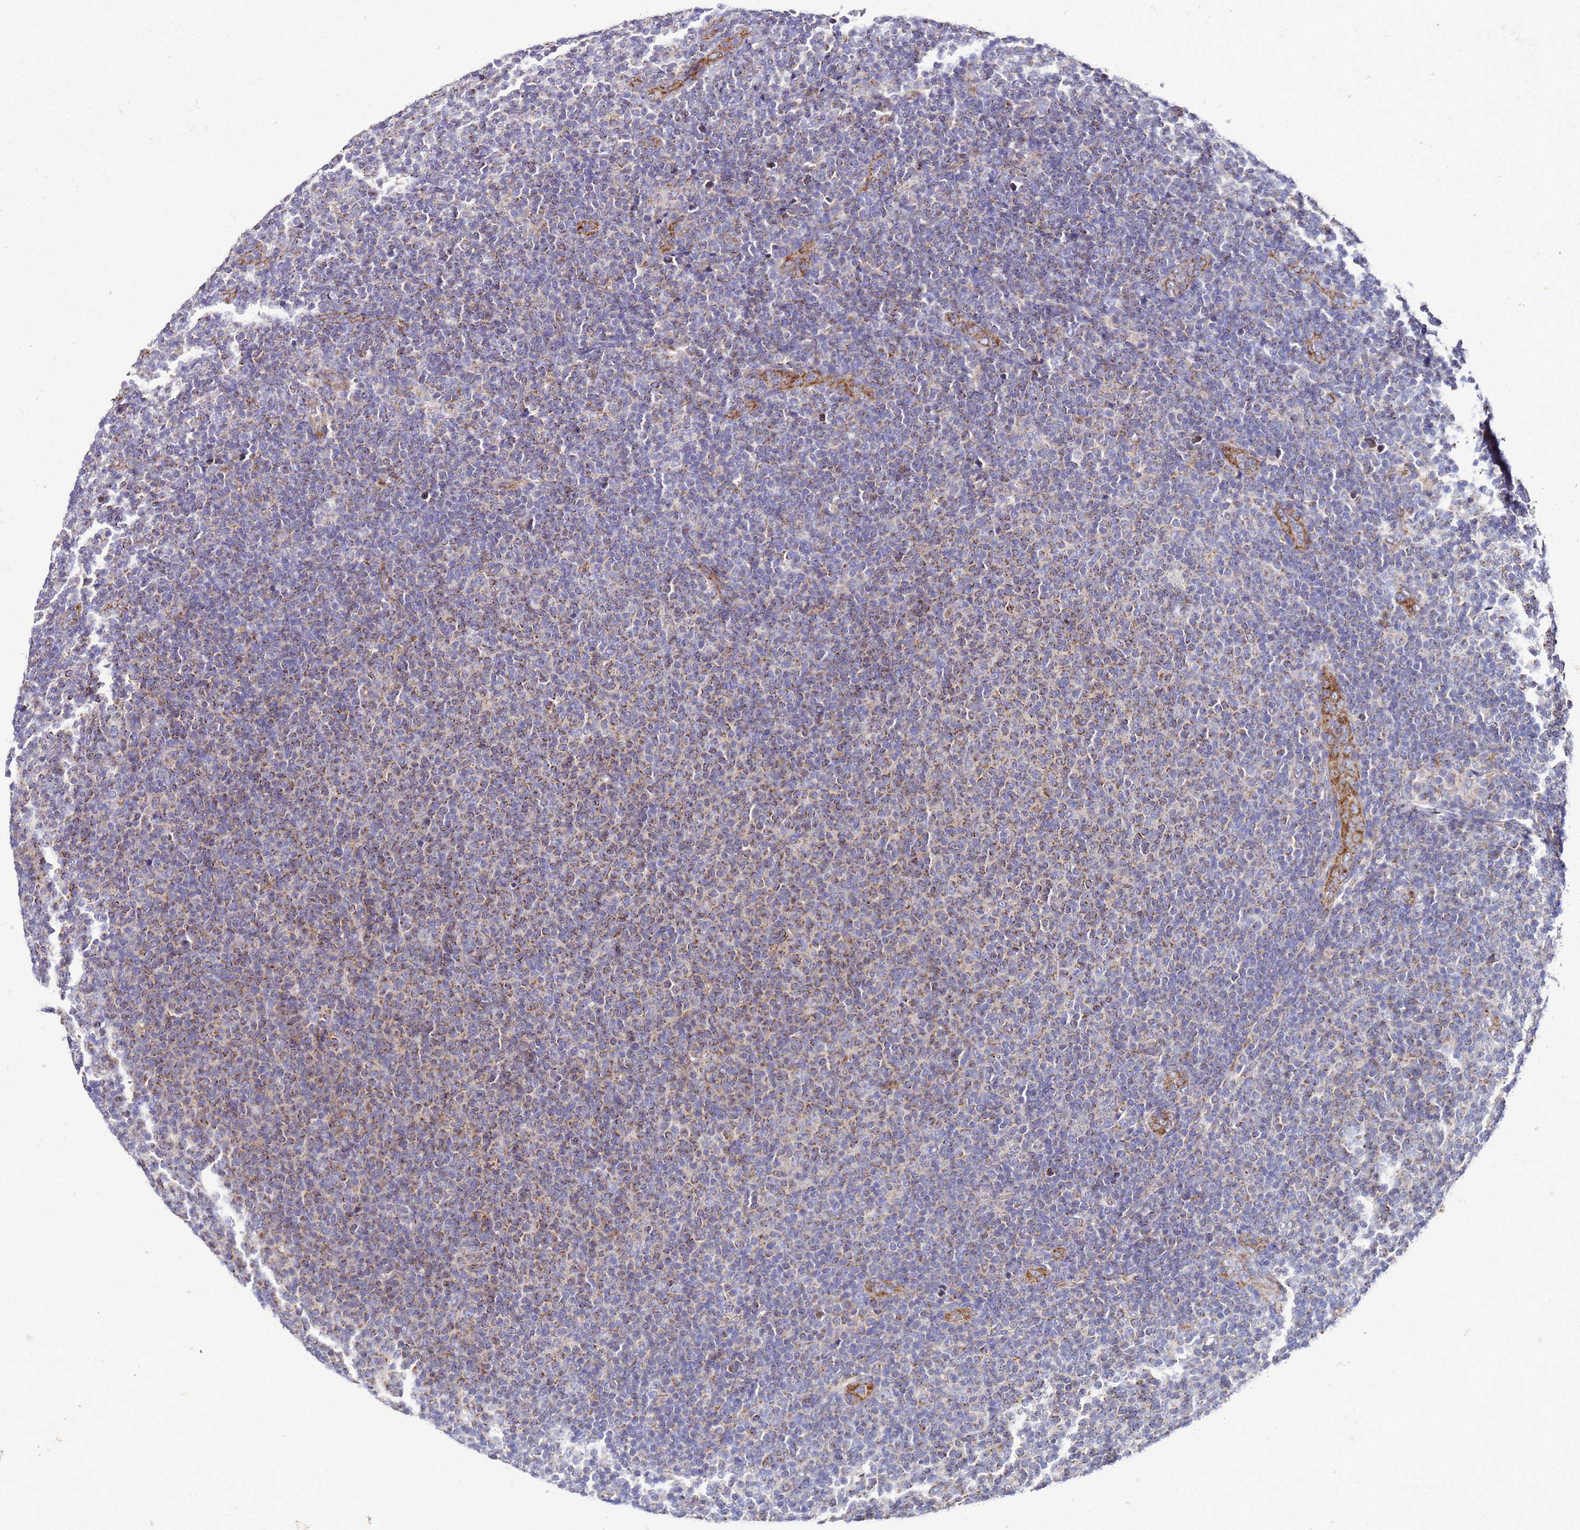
{"staining": {"intensity": "moderate", "quantity": ">75%", "location": "cytoplasmic/membranous"}, "tissue": "lymphoma", "cell_type": "Tumor cells", "image_type": "cancer", "snomed": [{"axis": "morphology", "description": "Malignant lymphoma, non-Hodgkin's type, Low grade"}, {"axis": "topography", "description": "Lymph node"}], "caption": "The immunohistochemical stain shows moderate cytoplasmic/membranous positivity in tumor cells of lymphoma tissue. Nuclei are stained in blue.", "gene": "FAHD2A", "patient": {"sex": "male", "age": 66}}